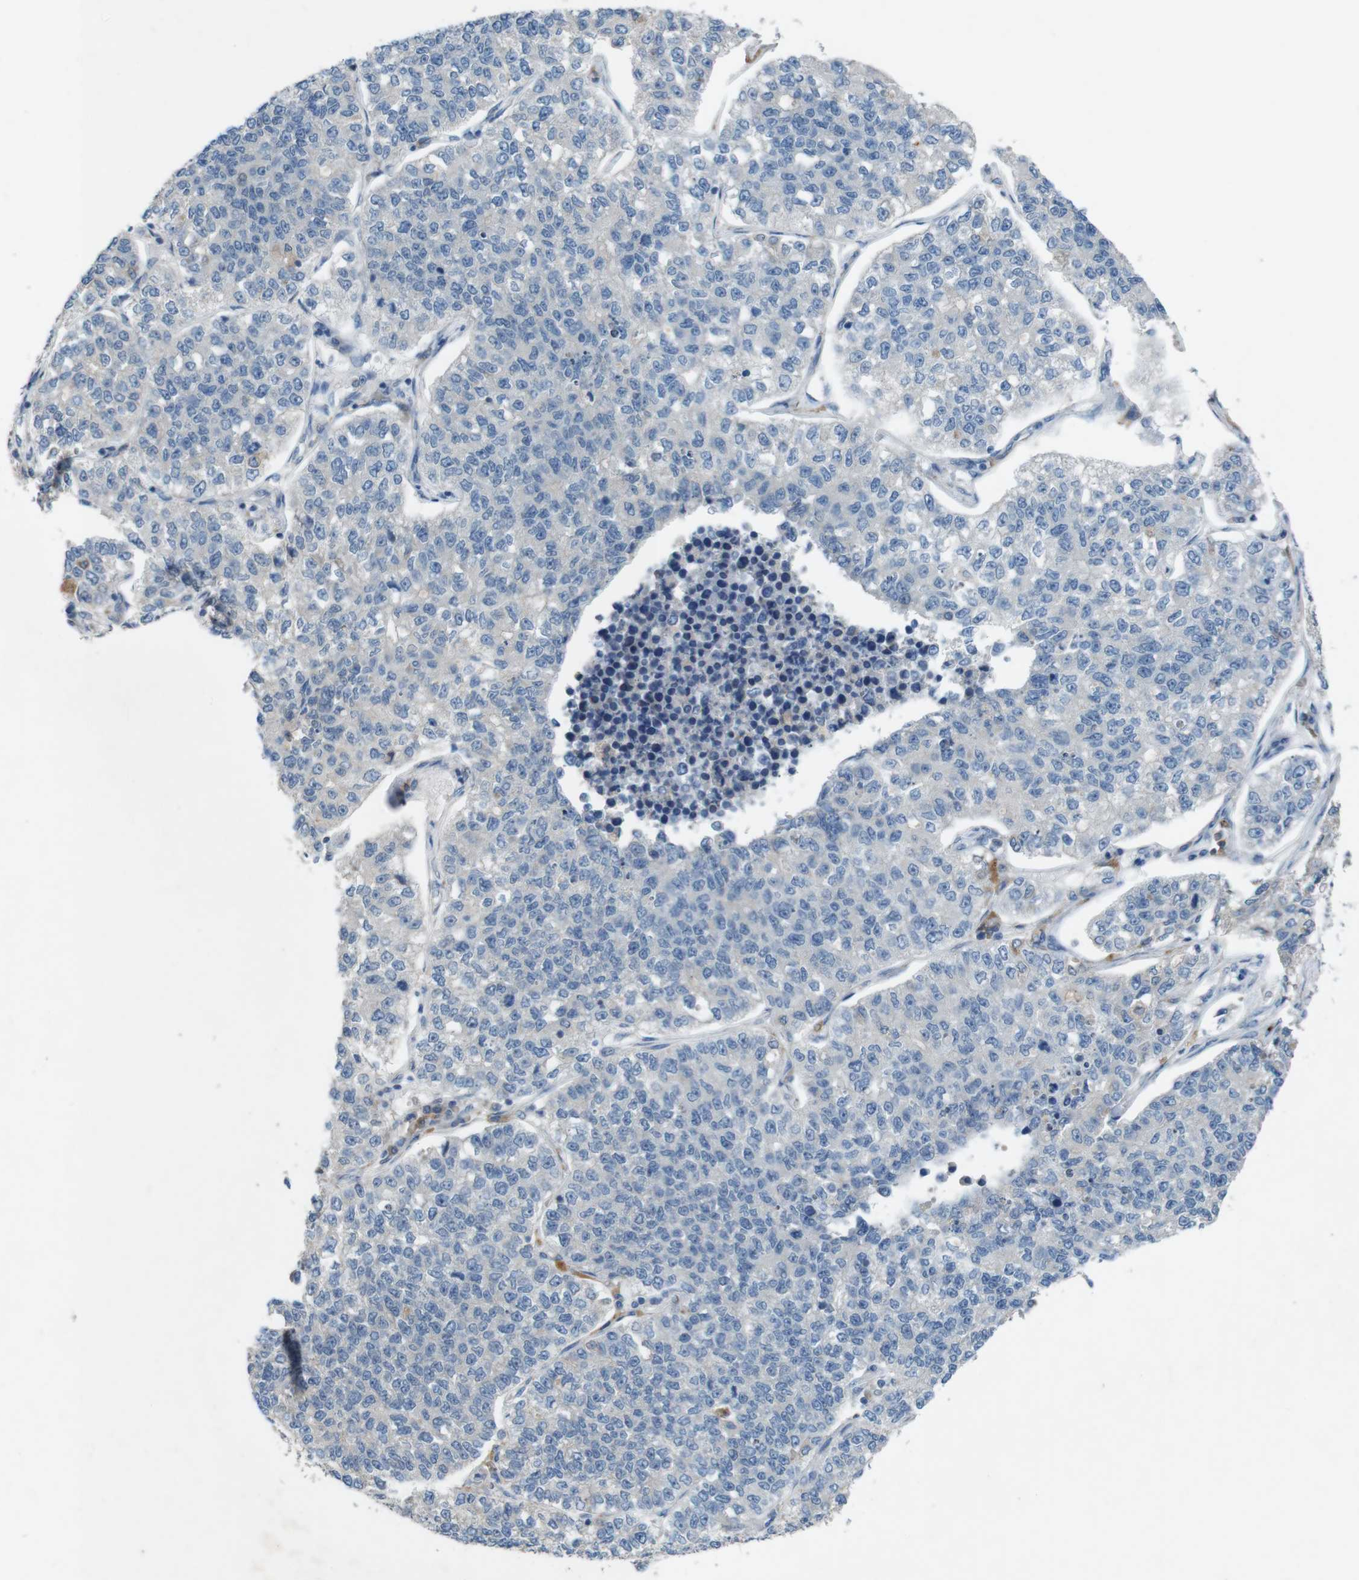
{"staining": {"intensity": "negative", "quantity": "none", "location": "none"}, "tissue": "lung cancer", "cell_type": "Tumor cells", "image_type": "cancer", "snomed": [{"axis": "morphology", "description": "Adenocarcinoma, NOS"}, {"axis": "topography", "description": "Lung"}], "caption": "Immunohistochemistry histopathology image of human adenocarcinoma (lung) stained for a protein (brown), which displays no expression in tumor cells. (IHC, brightfield microscopy, high magnification).", "gene": "MOGAT3", "patient": {"sex": "male", "age": 49}}